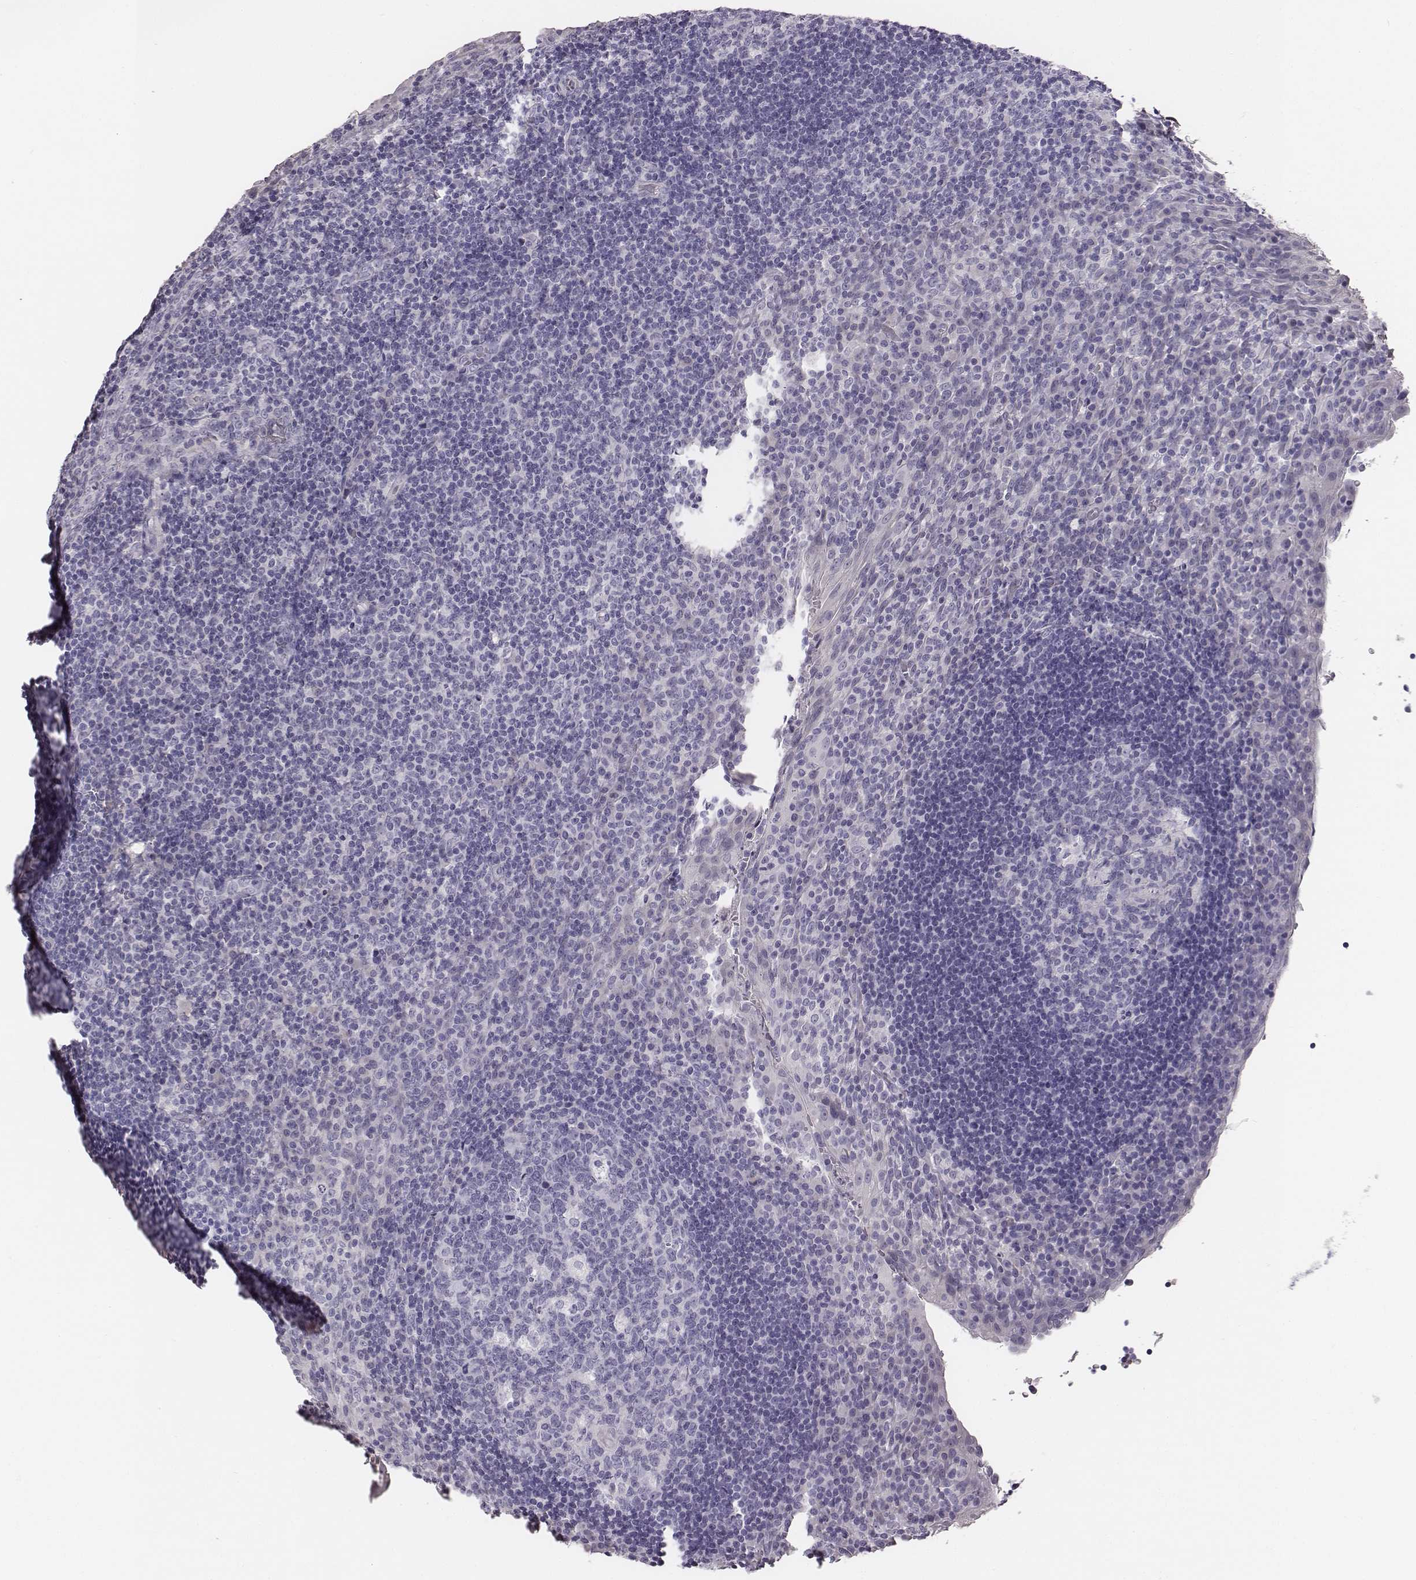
{"staining": {"intensity": "negative", "quantity": "none", "location": "none"}, "tissue": "tonsil", "cell_type": "Germinal center cells", "image_type": "normal", "snomed": [{"axis": "morphology", "description": "Normal tissue, NOS"}, {"axis": "topography", "description": "Tonsil"}], "caption": "This is an immunohistochemistry photomicrograph of benign human tonsil. There is no expression in germinal center cells.", "gene": "ENSG00000290147", "patient": {"sex": "male", "age": 17}}